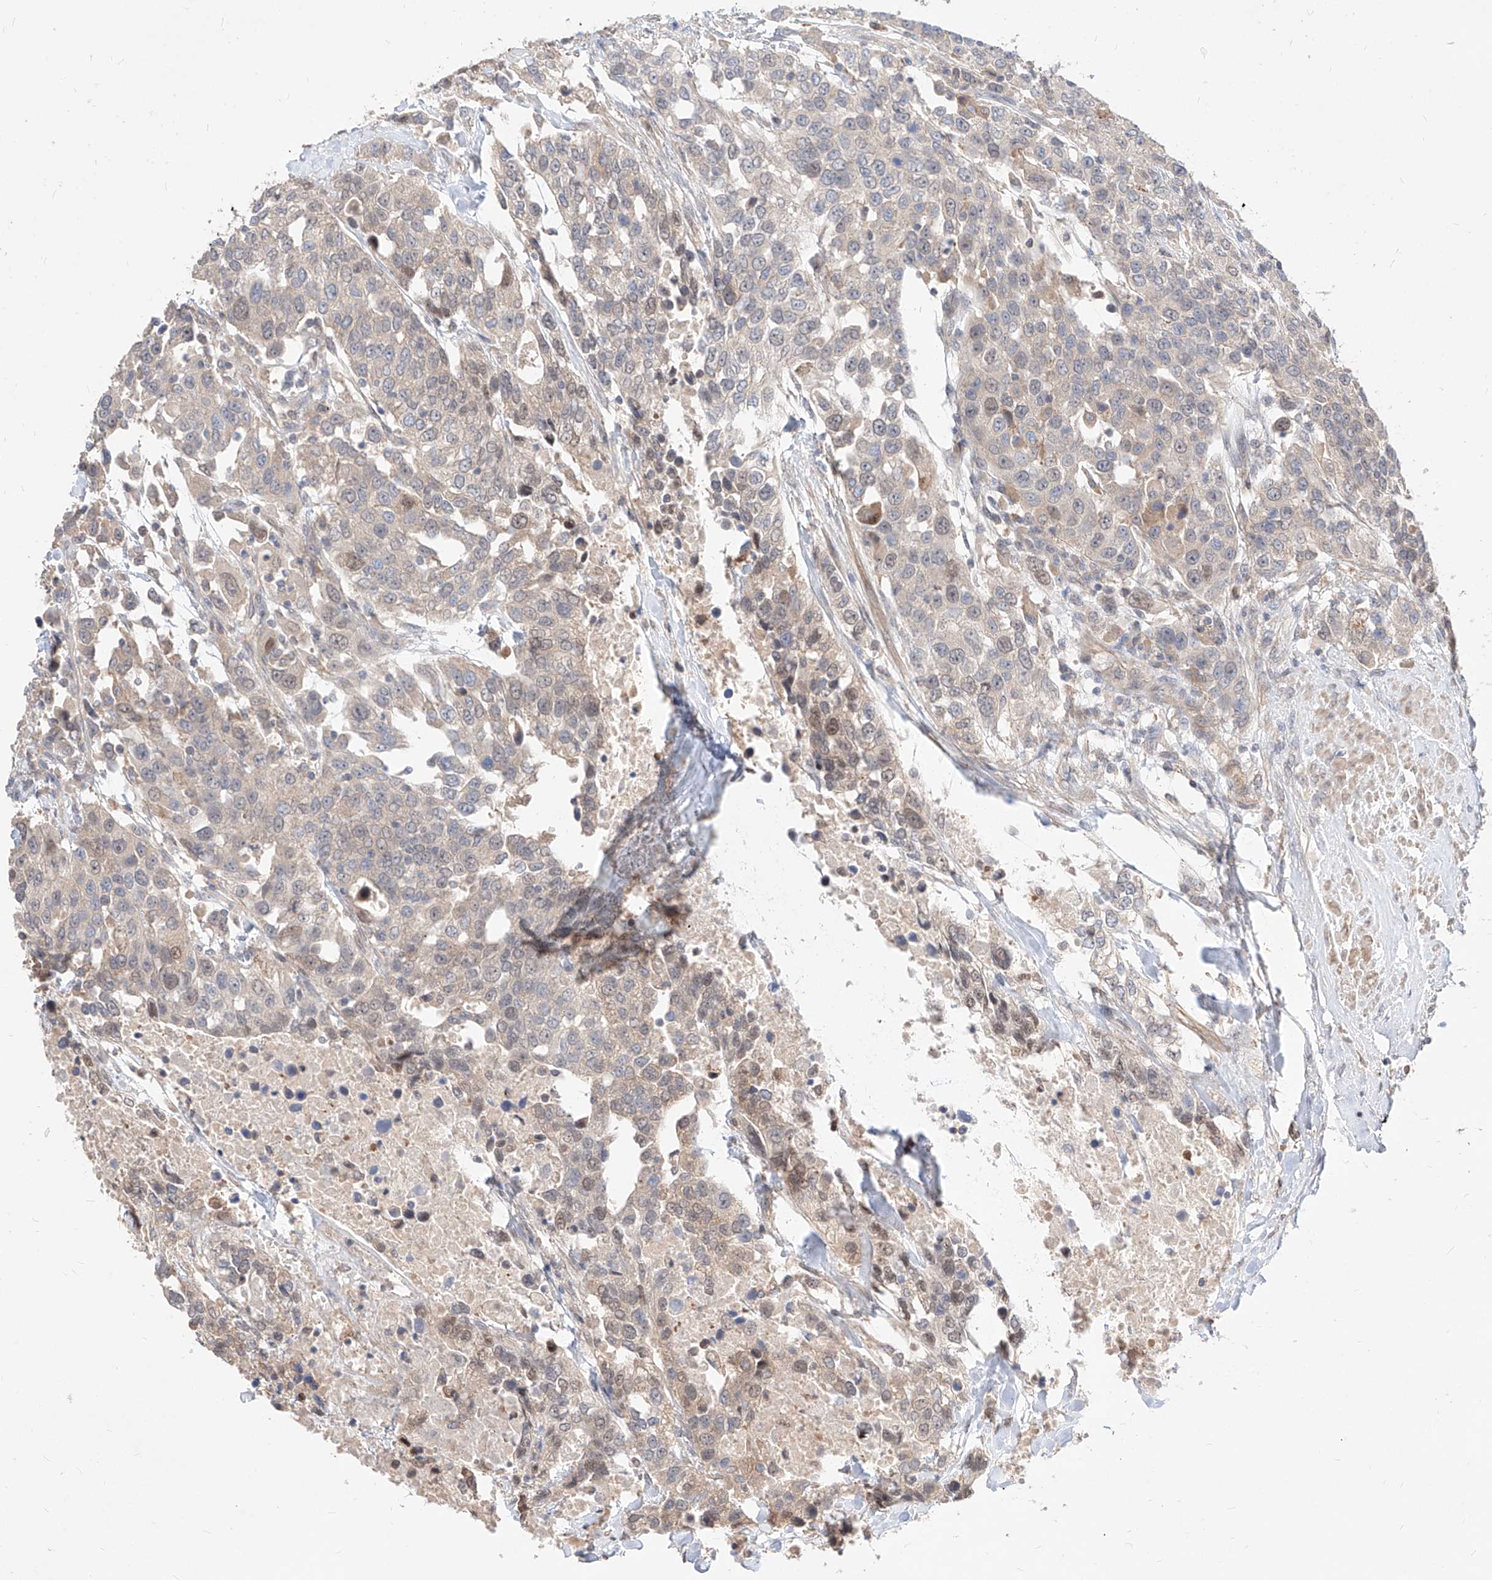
{"staining": {"intensity": "negative", "quantity": "none", "location": "none"}, "tissue": "urothelial cancer", "cell_type": "Tumor cells", "image_type": "cancer", "snomed": [{"axis": "morphology", "description": "Urothelial carcinoma, High grade"}, {"axis": "topography", "description": "Urinary bladder"}], "caption": "There is no significant staining in tumor cells of urothelial carcinoma (high-grade). Nuclei are stained in blue.", "gene": "TSNAX", "patient": {"sex": "female", "age": 80}}